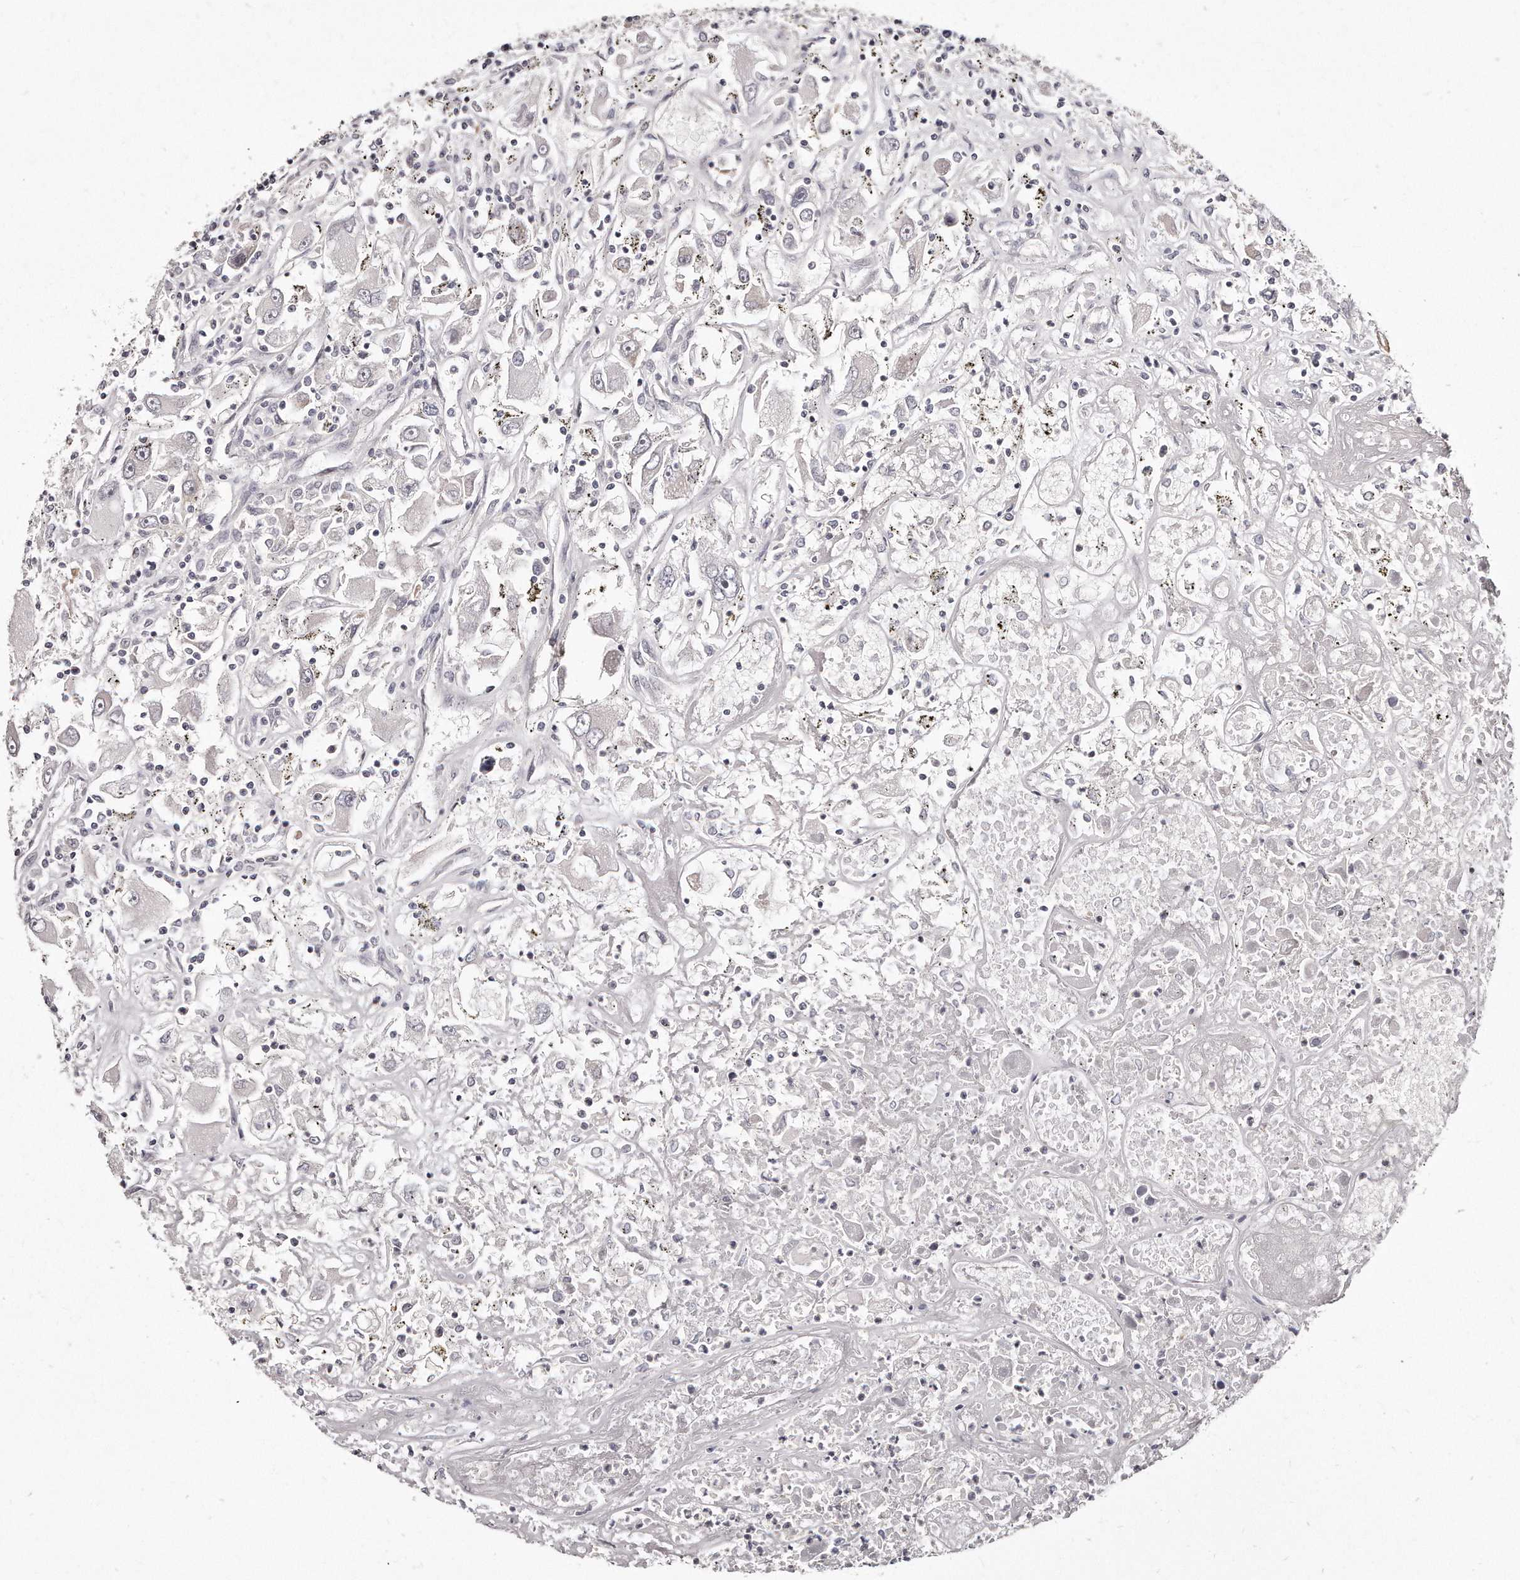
{"staining": {"intensity": "negative", "quantity": "none", "location": "none"}, "tissue": "renal cancer", "cell_type": "Tumor cells", "image_type": "cancer", "snomed": [{"axis": "morphology", "description": "Adenocarcinoma, NOS"}, {"axis": "topography", "description": "Kidney"}], "caption": "An image of human renal adenocarcinoma is negative for staining in tumor cells. (Stains: DAB immunohistochemistry (IHC) with hematoxylin counter stain, Microscopy: brightfield microscopy at high magnification).", "gene": "TTLL4", "patient": {"sex": "female", "age": 52}}